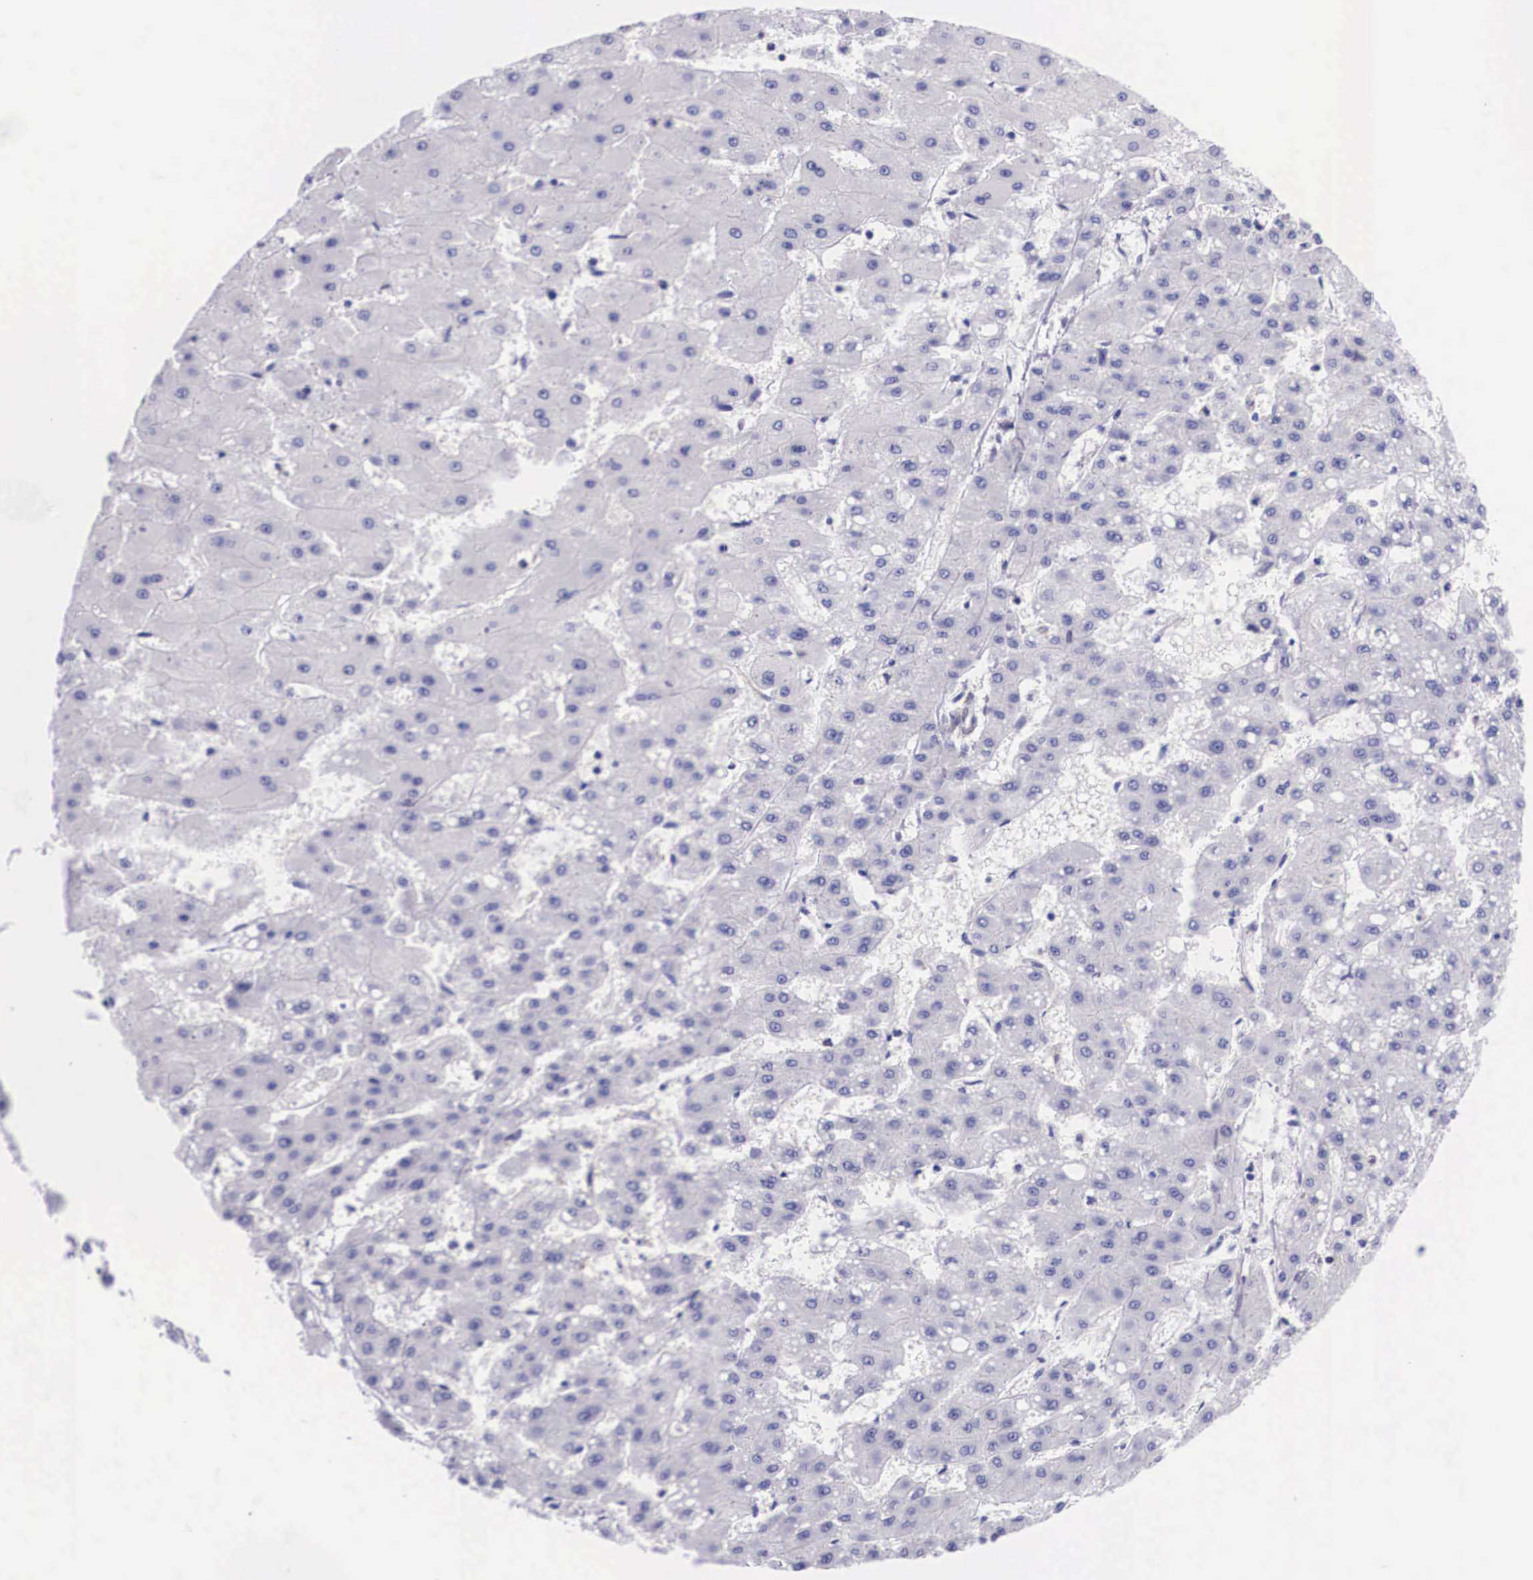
{"staining": {"intensity": "negative", "quantity": "none", "location": "none"}, "tissue": "liver cancer", "cell_type": "Tumor cells", "image_type": "cancer", "snomed": [{"axis": "morphology", "description": "Carcinoma, Hepatocellular, NOS"}, {"axis": "topography", "description": "Liver"}], "caption": "Photomicrograph shows no protein expression in tumor cells of hepatocellular carcinoma (liver) tissue.", "gene": "BCAR1", "patient": {"sex": "female", "age": 52}}